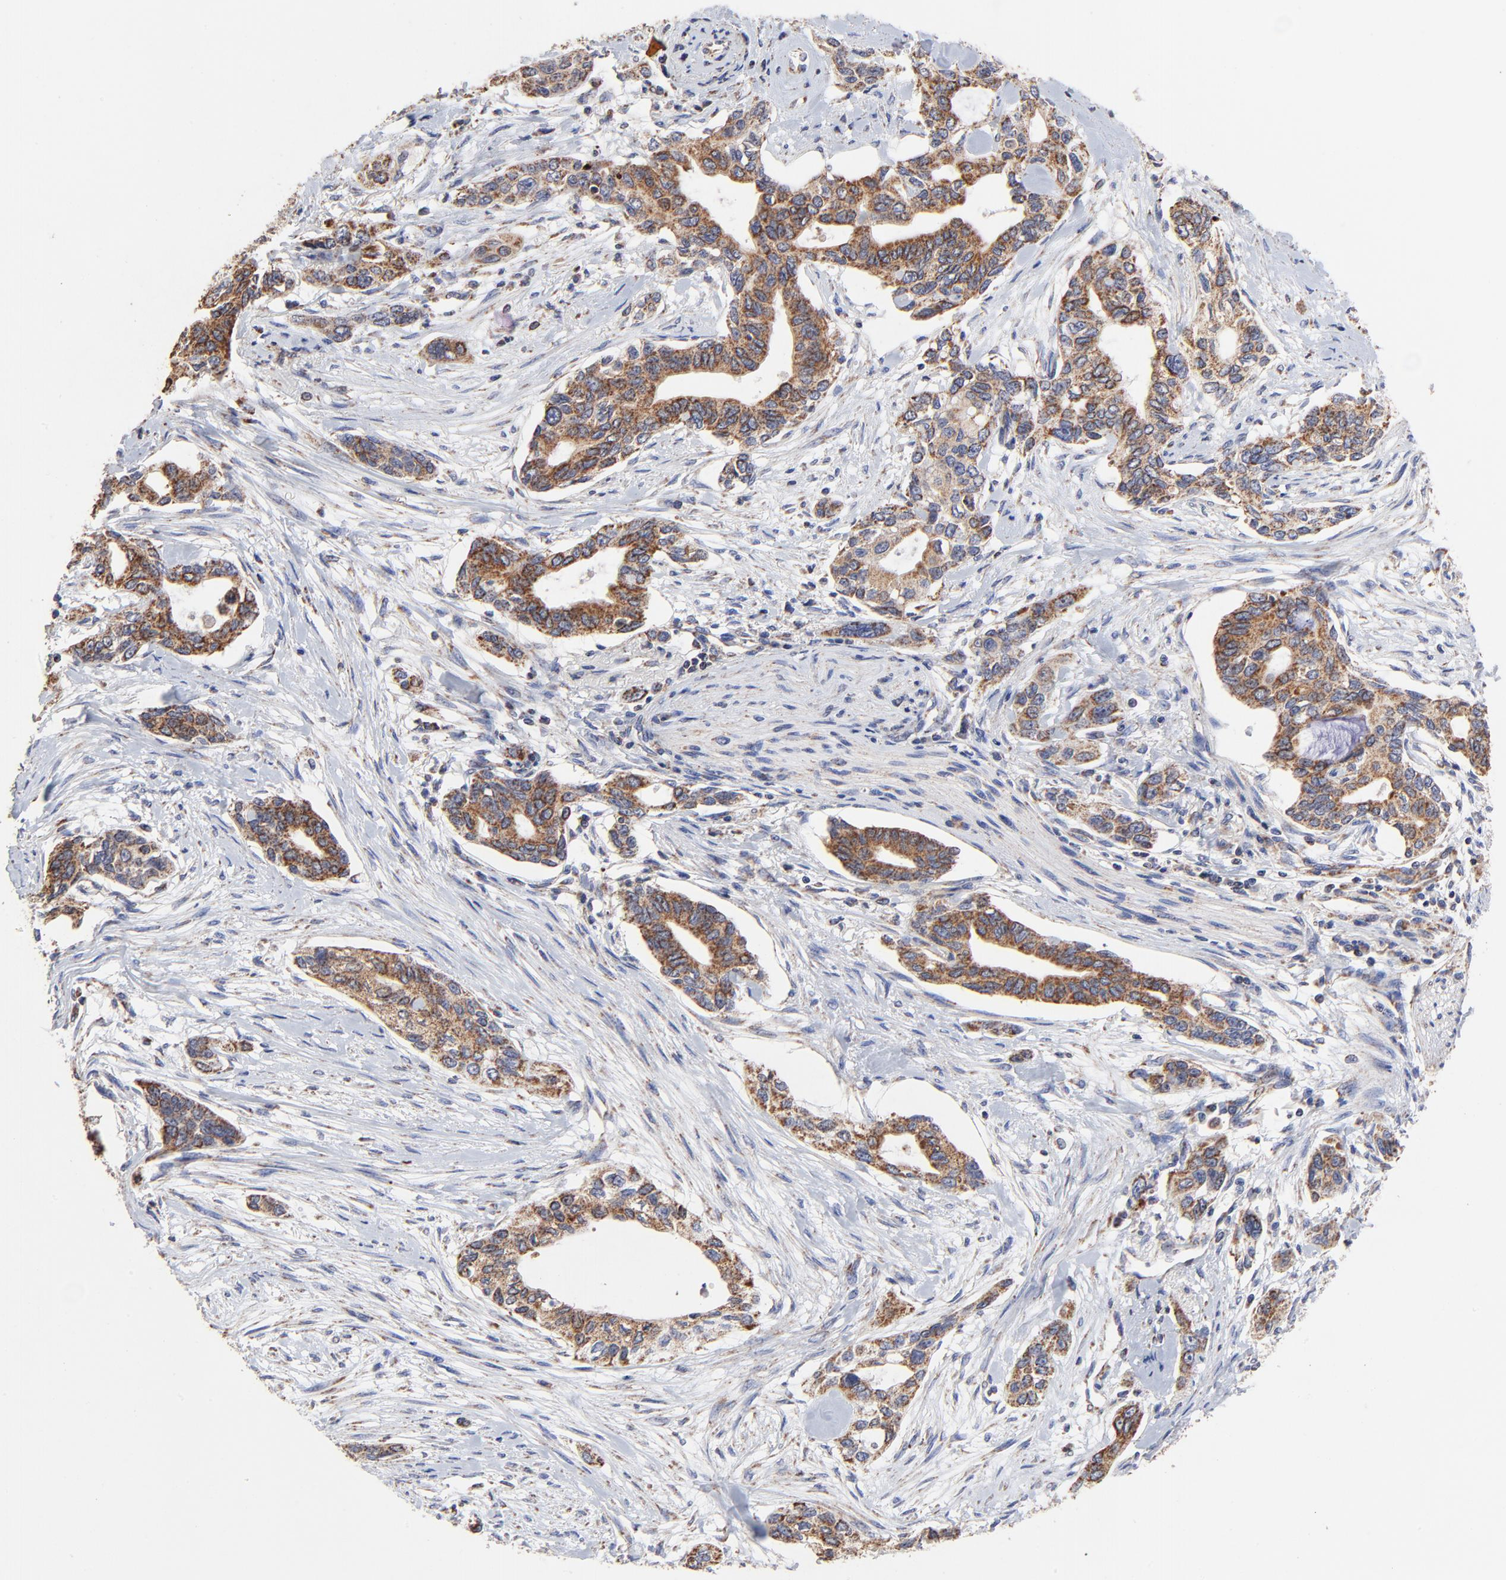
{"staining": {"intensity": "moderate", "quantity": ">75%", "location": "cytoplasmic/membranous"}, "tissue": "pancreatic cancer", "cell_type": "Tumor cells", "image_type": "cancer", "snomed": [{"axis": "morphology", "description": "Adenocarcinoma, NOS"}, {"axis": "topography", "description": "Pancreas"}], "caption": "Immunohistochemical staining of adenocarcinoma (pancreatic) demonstrates moderate cytoplasmic/membranous protein staining in about >75% of tumor cells.", "gene": "SSBP1", "patient": {"sex": "female", "age": 60}}